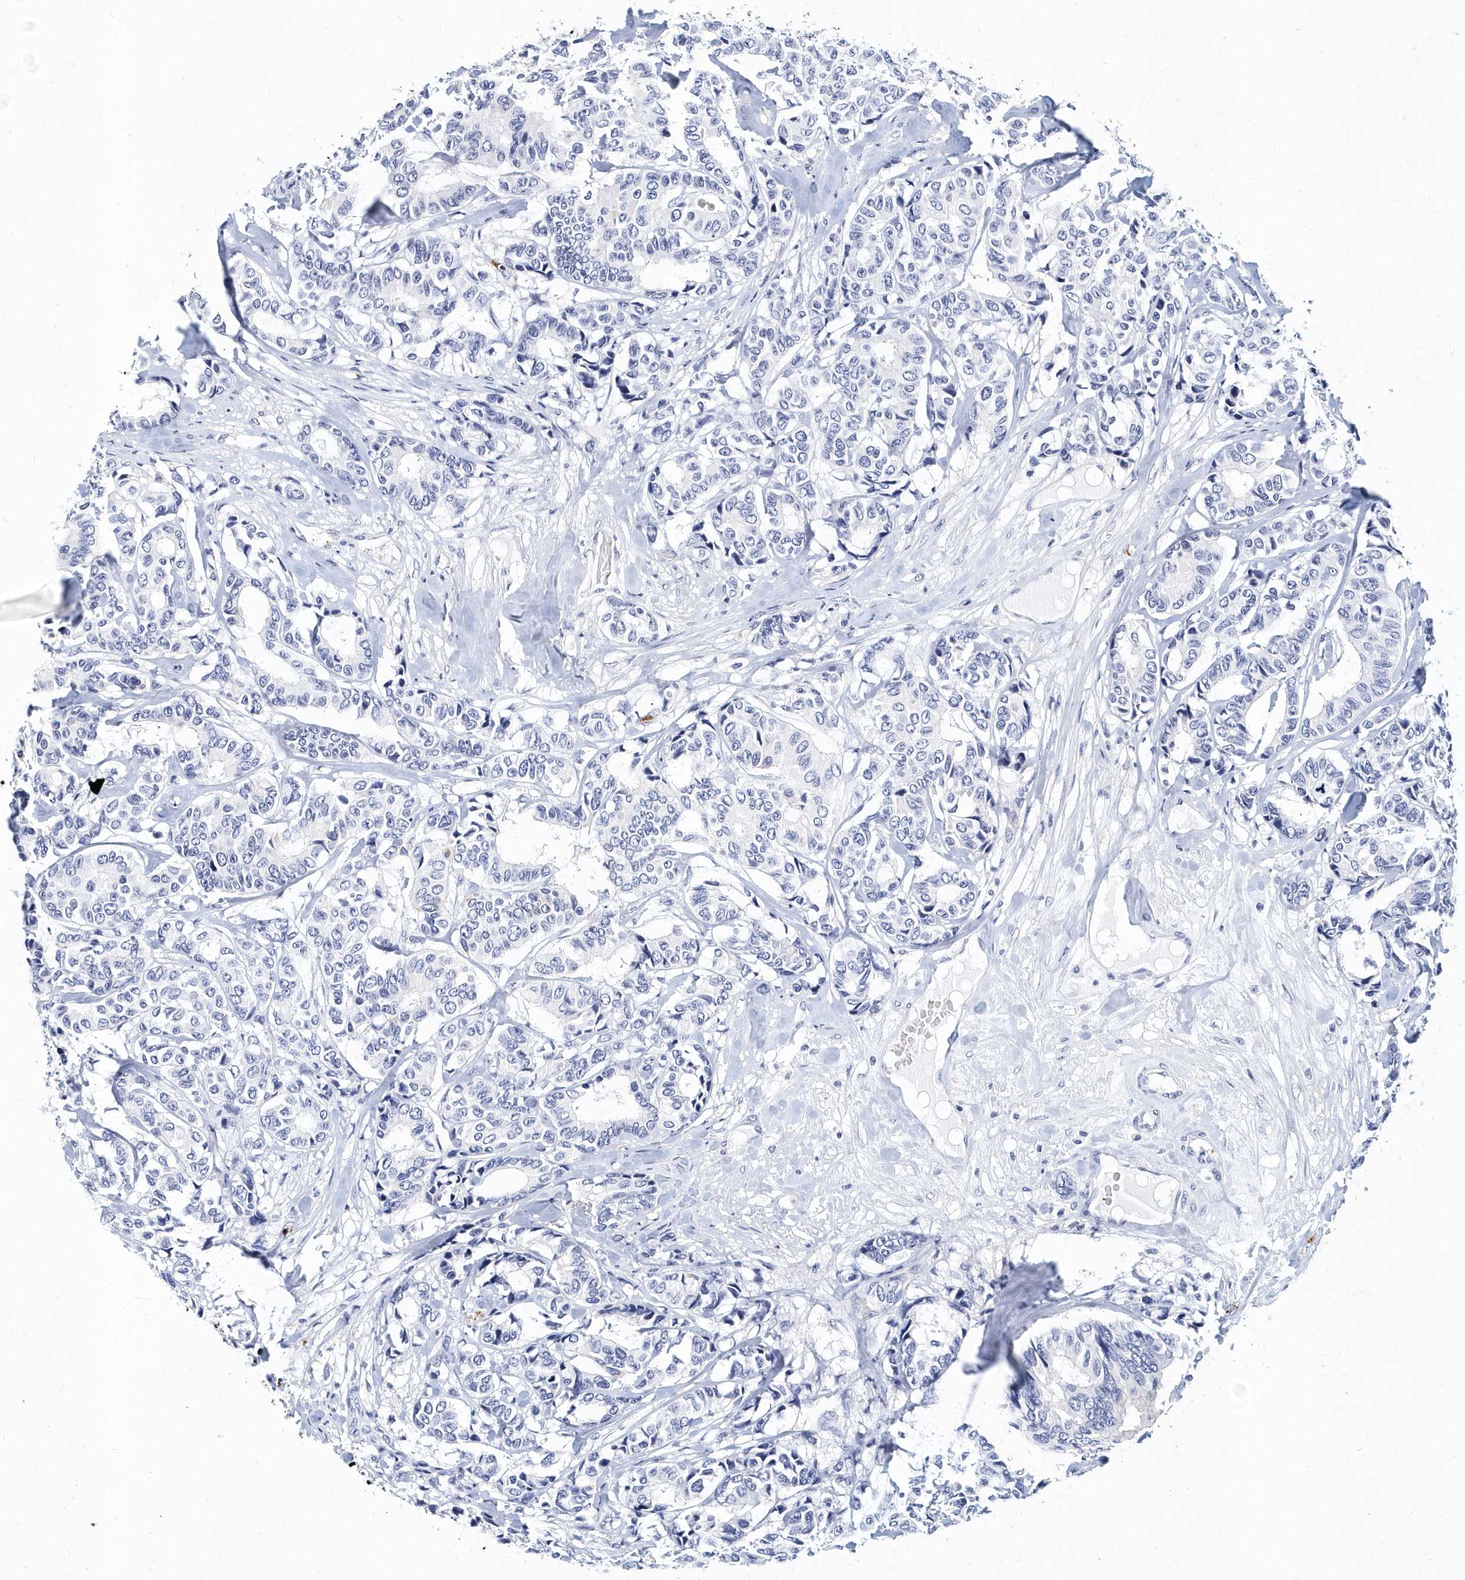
{"staining": {"intensity": "negative", "quantity": "none", "location": "none"}, "tissue": "breast cancer", "cell_type": "Tumor cells", "image_type": "cancer", "snomed": [{"axis": "morphology", "description": "Duct carcinoma"}, {"axis": "topography", "description": "Breast"}], "caption": "Immunohistochemistry (IHC) micrograph of neoplastic tissue: breast infiltrating ductal carcinoma stained with DAB exhibits no significant protein positivity in tumor cells.", "gene": "ITGA2B", "patient": {"sex": "female", "age": 87}}